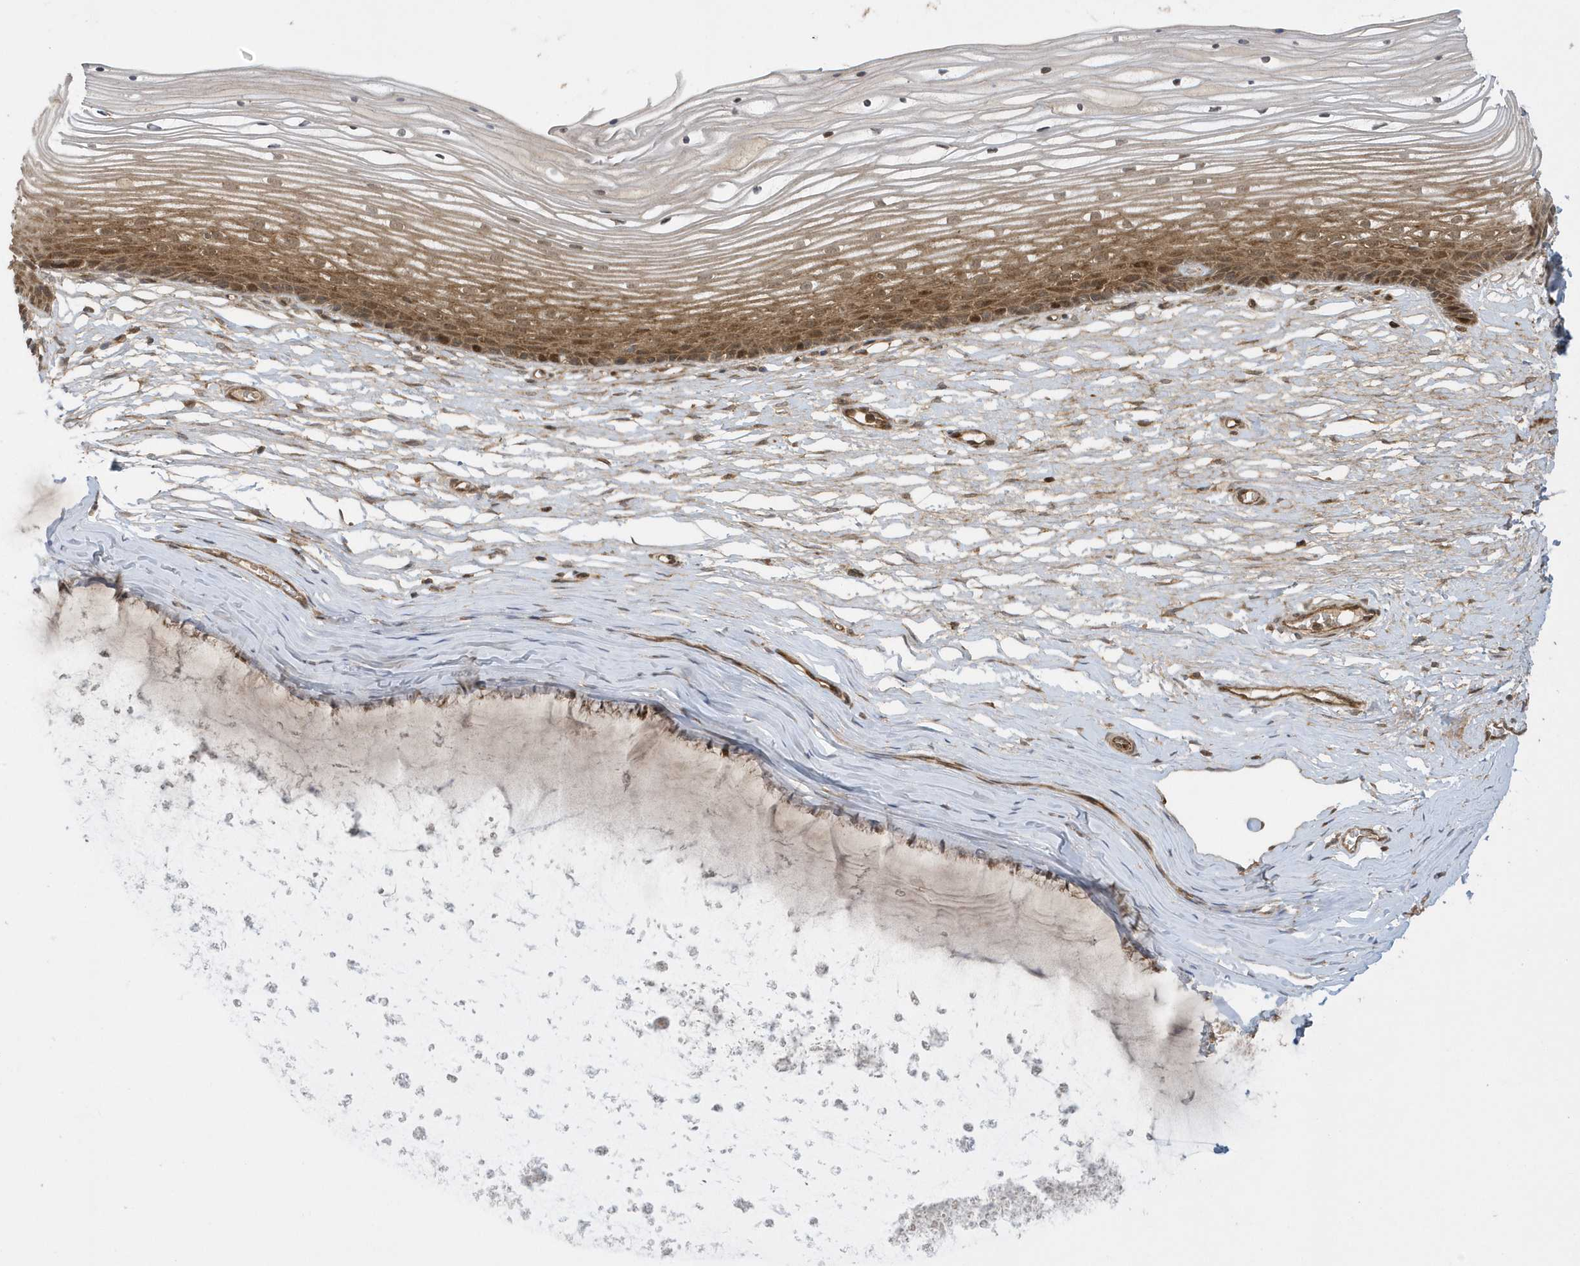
{"staining": {"intensity": "moderate", "quantity": ">75%", "location": "cytoplasmic/membranous,nuclear"}, "tissue": "vagina", "cell_type": "Squamous epithelial cells", "image_type": "normal", "snomed": [{"axis": "morphology", "description": "Normal tissue, NOS"}, {"axis": "topography", "description": "Vagina"}, {"axis": "topography", "description": "Cervix"}], "caption": "The image demonstrates staining of normal vagina, revealing moderate cytoplasmic/membranous,nuclear protein expression (brown color) within squamous epithelial cells.", "gene": "STAMBP", "patient": {"sex": "female", "age": 40}}